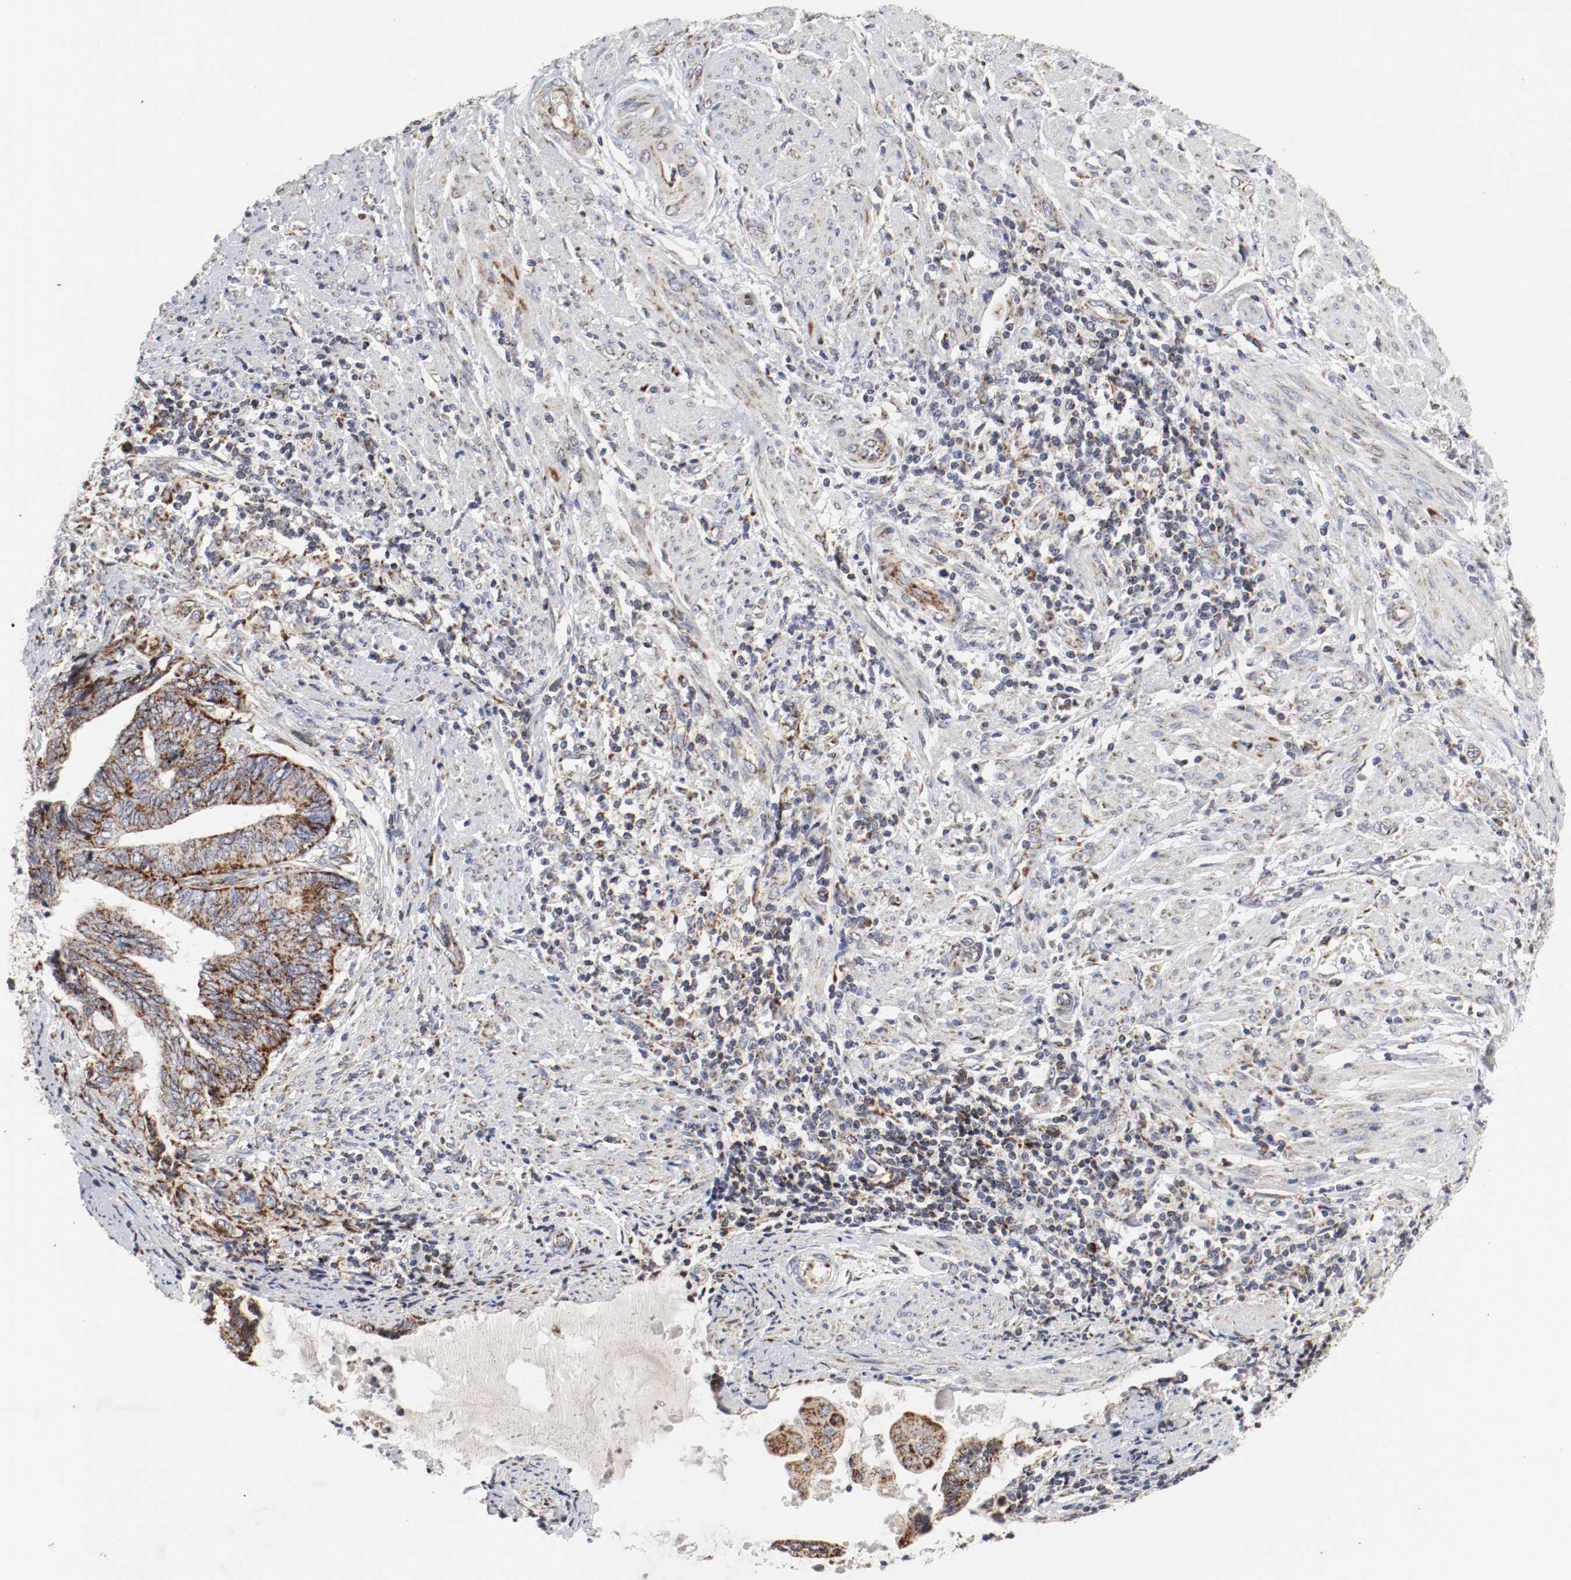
{"staining": {"intensity": "strong", "quantity": "25%-75%", "location": "cytoplasmic/membranous"}, "tissue": "endometrial cancer", "cell_type": "Tumor cells", "image_type": "cancer", "snomed": [{"axis": "morphology", "description": "Adenocarcinoma, NOS"}, {"axis": "topography", "description": "Uterus"}, {"axis": "topography", "description": "Endometrium"}], "caption": "A high amount of strong cytoplasmic/membranous staining is seen in approximately 25%-75% of tumor cells in endometrial cancer tissue.", "gene": "AFG3L2", "patient": {"sex": "female", "age": 70}}